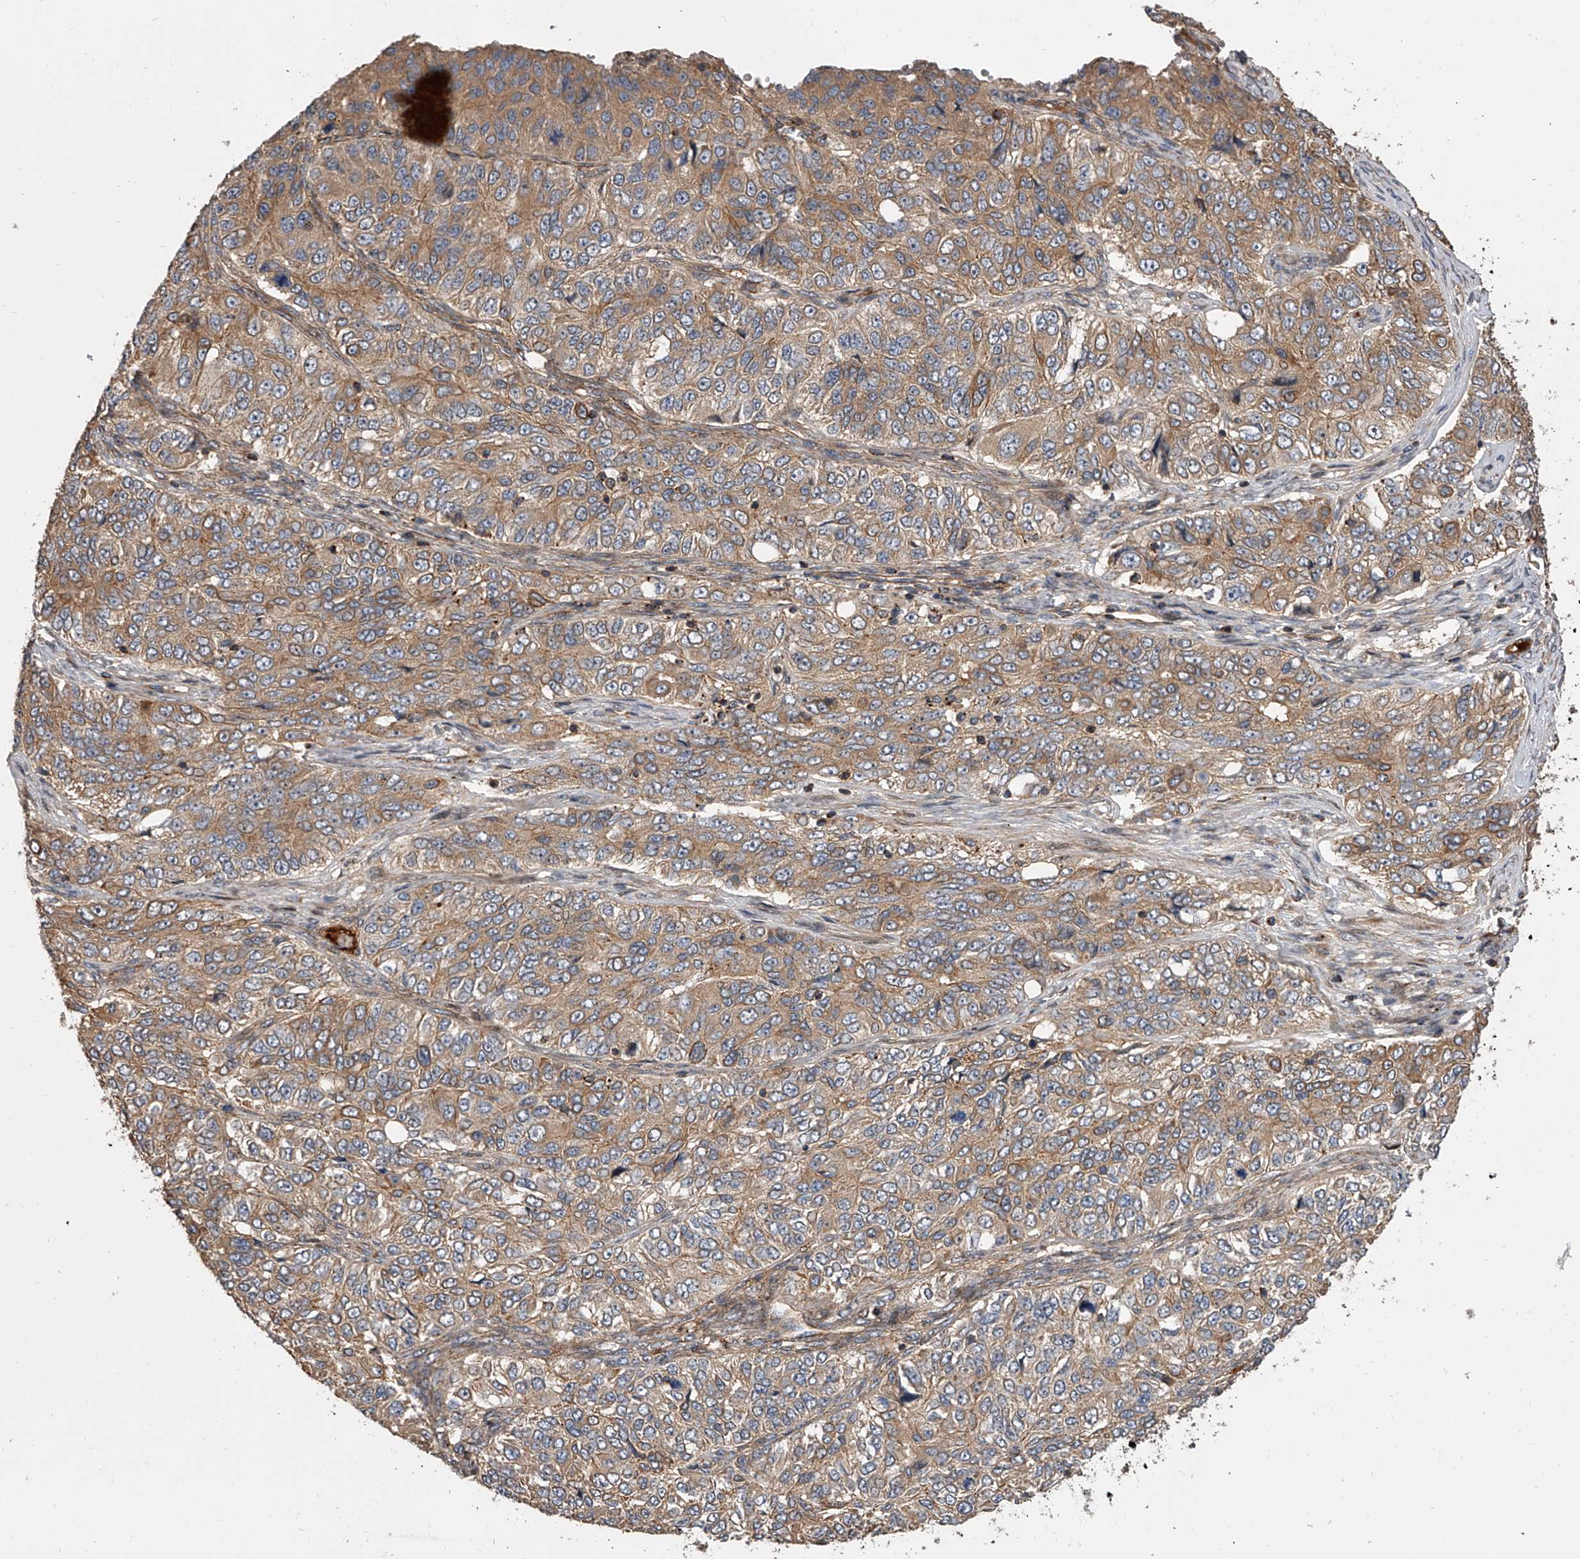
{"staining": {"intensity": "weak", "quantity": ">75%", "location": "cytoplasmic/membranous"}, "tissue": "ovarian cancer", "cell_type": "Tumor cells", "image_type": "cancer", "snomed": [{"axis": "morphology", "description": "Carcinoma, endometroid"}, {"axis": "topography", "description": "Ovary"}], "caption": "A brown stain highlights weak cytoplasmic/membranous positivity of a protein in human ovarian endometroid carcinoma tumor cells.", "gene": "USP47", "patient": {"sex": "female", "age": 51}}